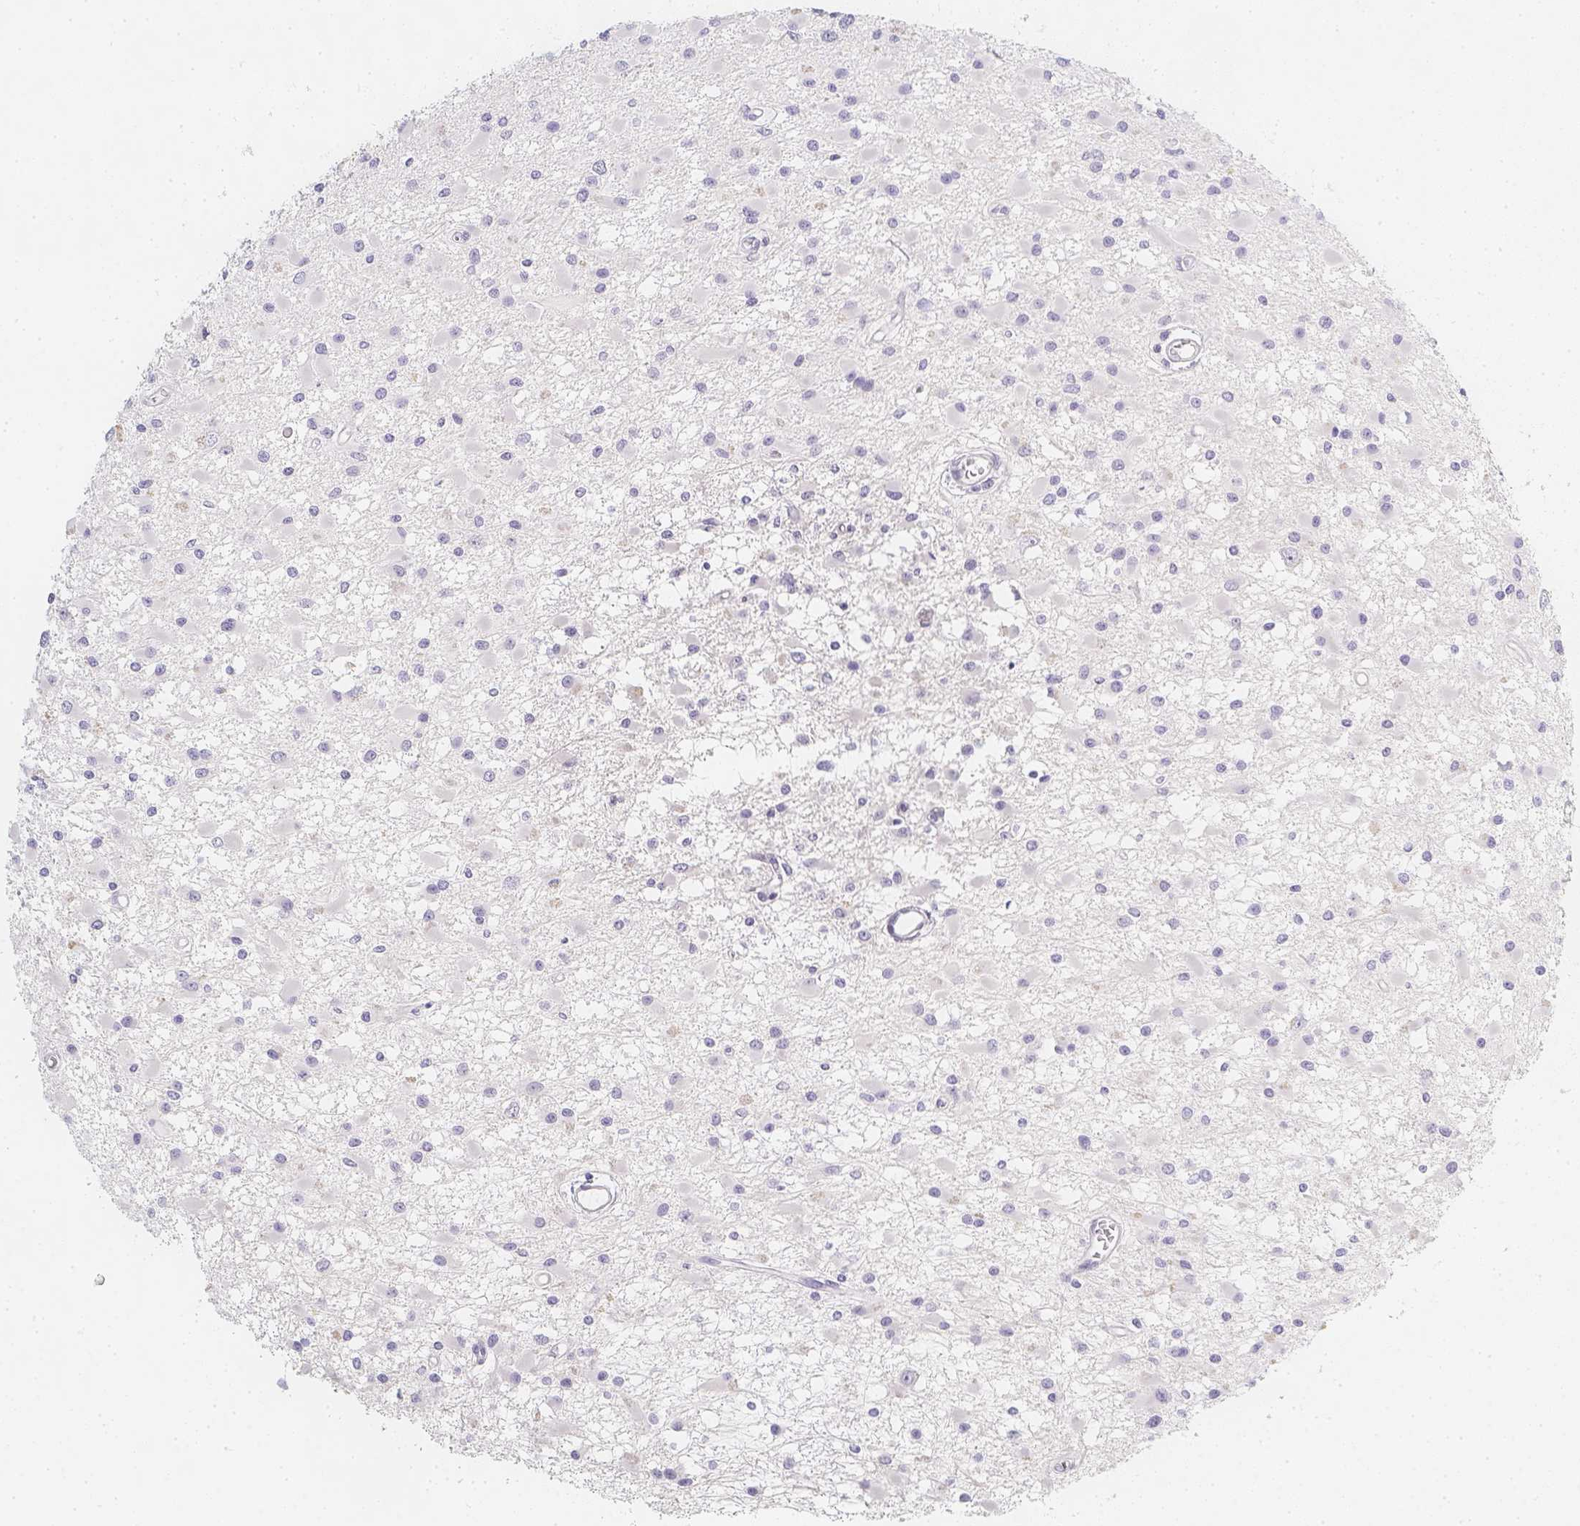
{"staining": {"intensity": "negative", "quantity": "none", "location": "none"}, "tissue": "glioma", "cell_type": "Tumor cells", "image_type": "cancer", "snomed": [{"axis": "morphology", "description": "Glioma, malignant, High grade"}, {"axis": "topography", "description": "Brain"}], "caption": "This micrograph is of glioma stained with IHC to label a protein in brown with the nuclei are counter-stained blue. There is no expression in tumor cells.", "gene": "SLC18A1", "patient": {"sex": "male", "age": 54}}